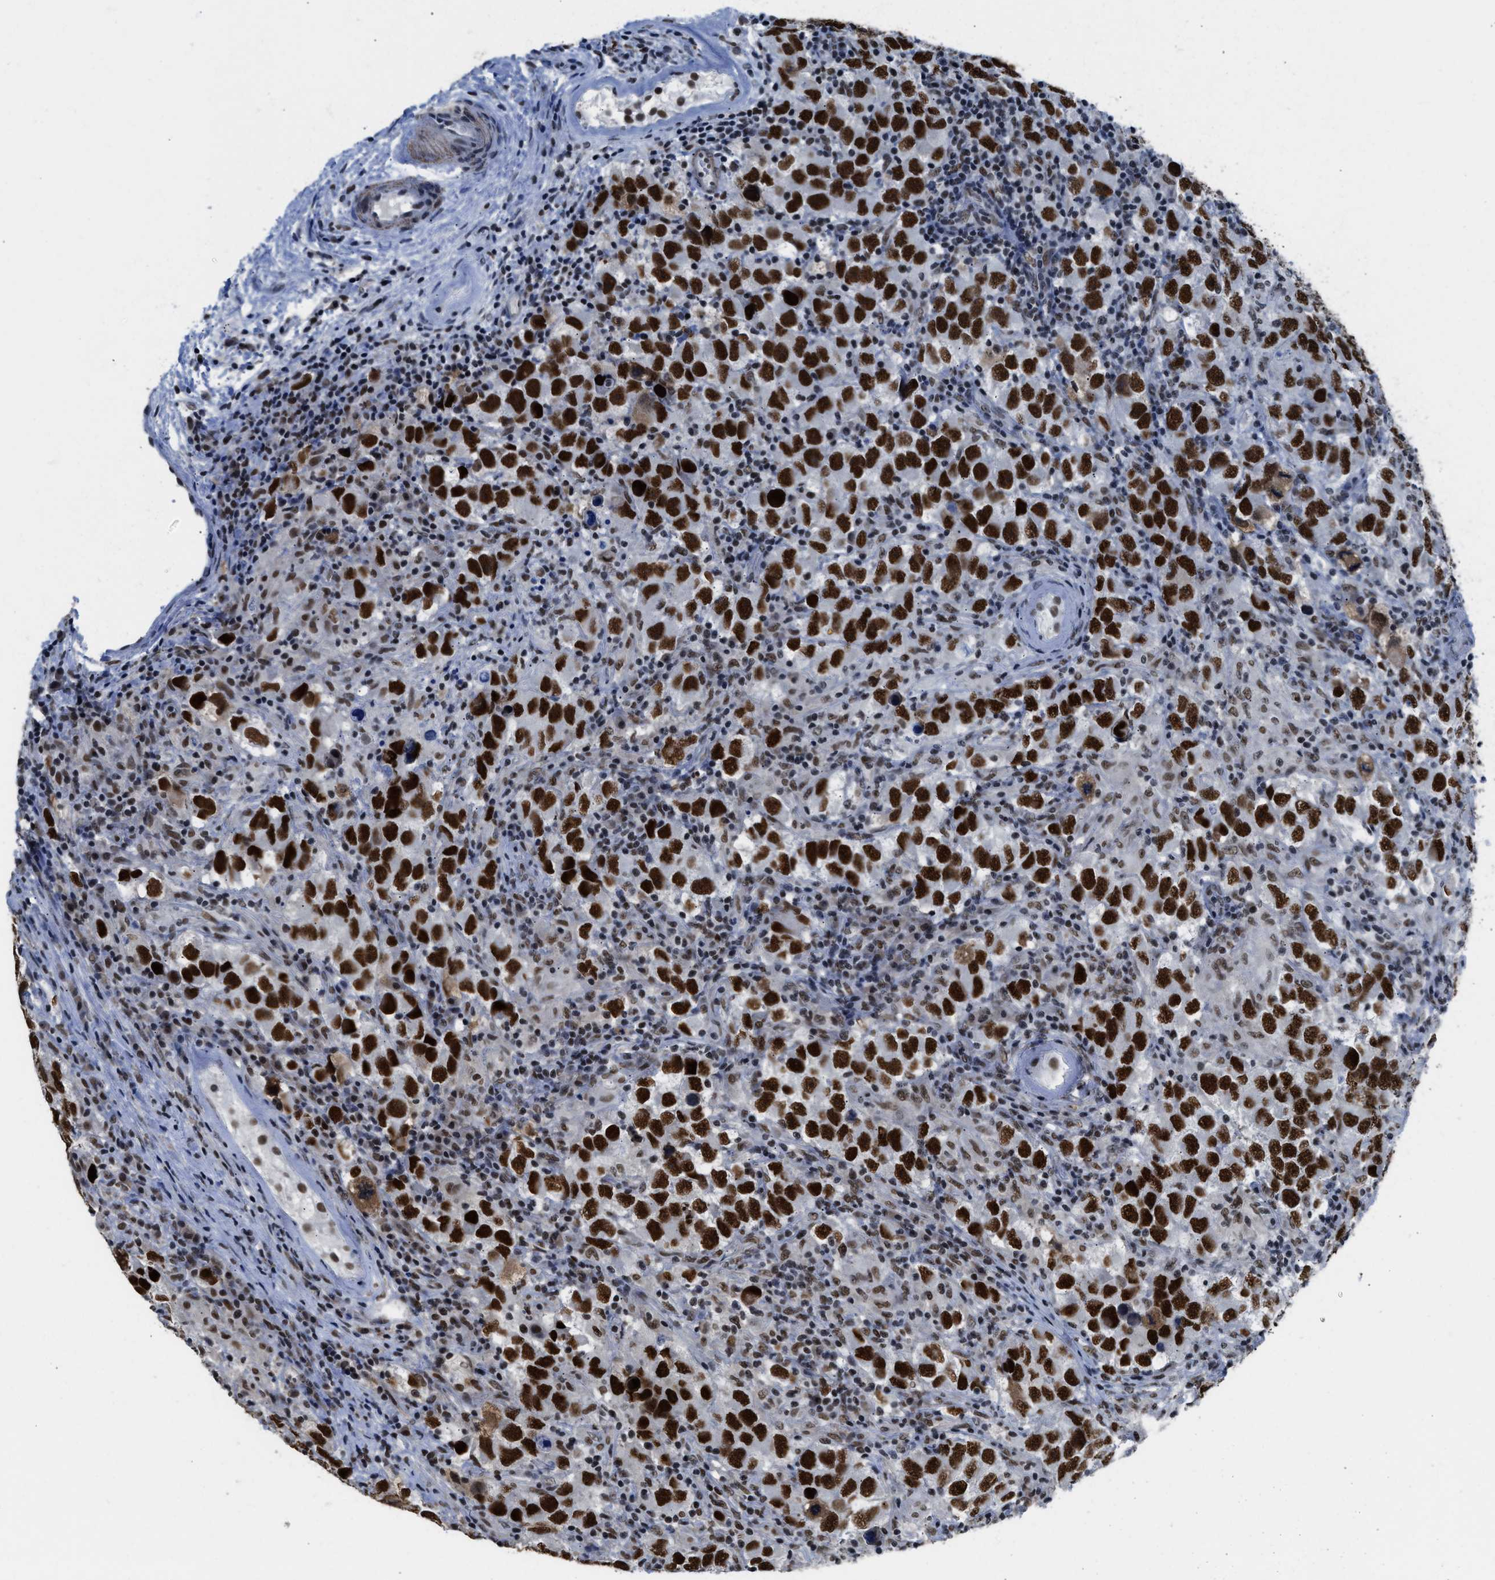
{"staining": {"intensity": "strong", "quantity": ">75%", "location": "nuclear"}, "tissue": "testis cancer", "cell_type": "Tumor cells", "image_type": "cancer", "snomed": [{"axis": "morphology", "description": "Carcinoma, Embryonal, NOS"}, {"axis": "topography", "description": "Testis"}], "caption": "A high-resolution histopathology image shows IHC staining of testis cancer, which displays strong nuclear positivity in about >75% of tumor cells.", "gene": "SCAF4", "patient": {"sex": "male", "age": 21}}